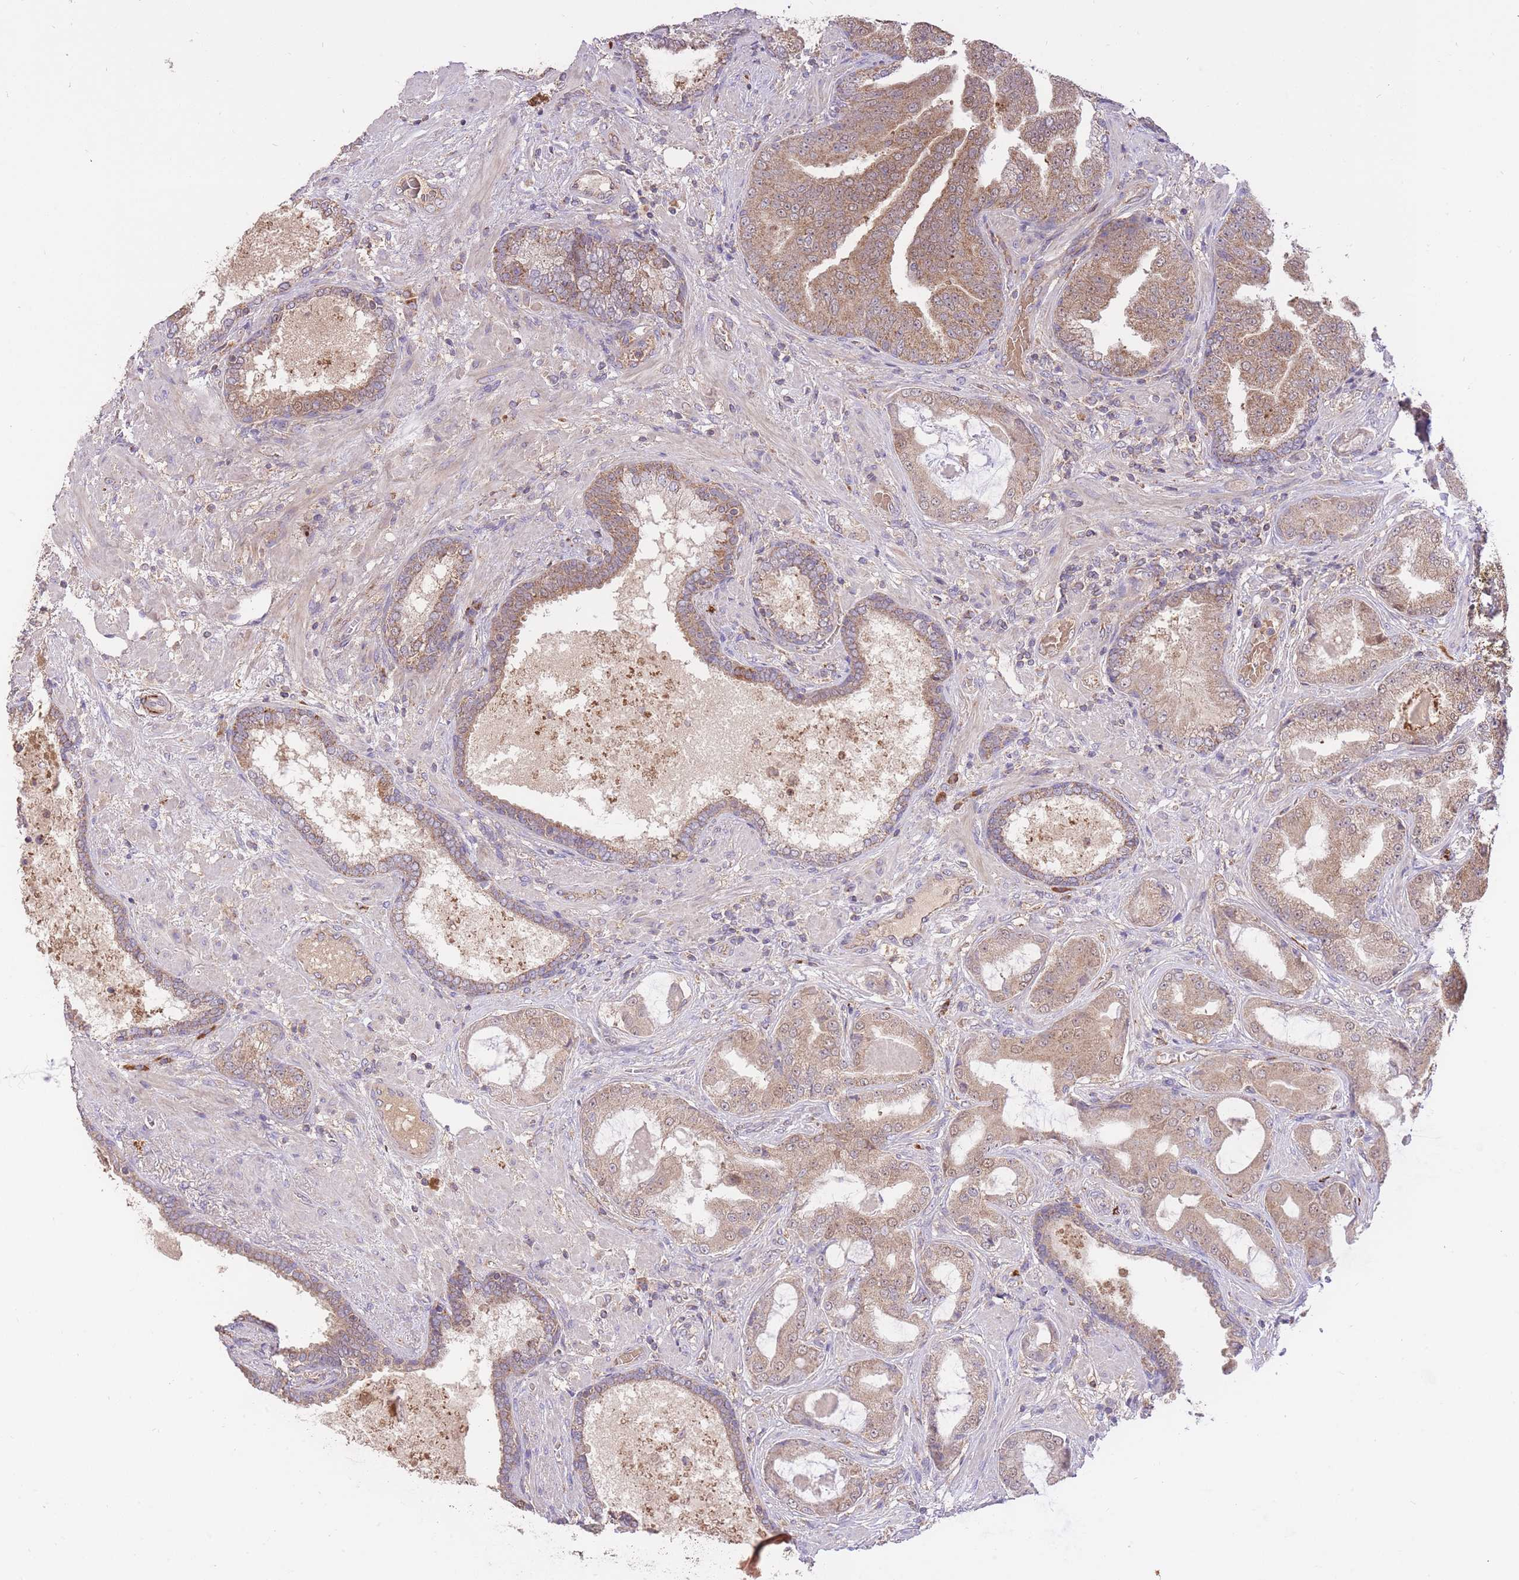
{"staining": {"intensity": "moderate", "quantity": ">75%", "location": "cytoplasmic/membranous"}, "tissue": "prostate cancer", "cell_type": "Tumor cells", "image_type": "cancer", "snomed": [{"axis": "morphology", "description": "Adenocarcinoma, High grade"}, {"axis": "topography", "description": "Prostate"}], "caption": "High-grade adenocarcinoma (prostate) stained for a protein (brown) demonstrates moderate cytoplasmic/membranous positive staining in approximately >75% of tumor cells.", "gene": "PREP", "patient": {"sex": "male", "age": 68}}